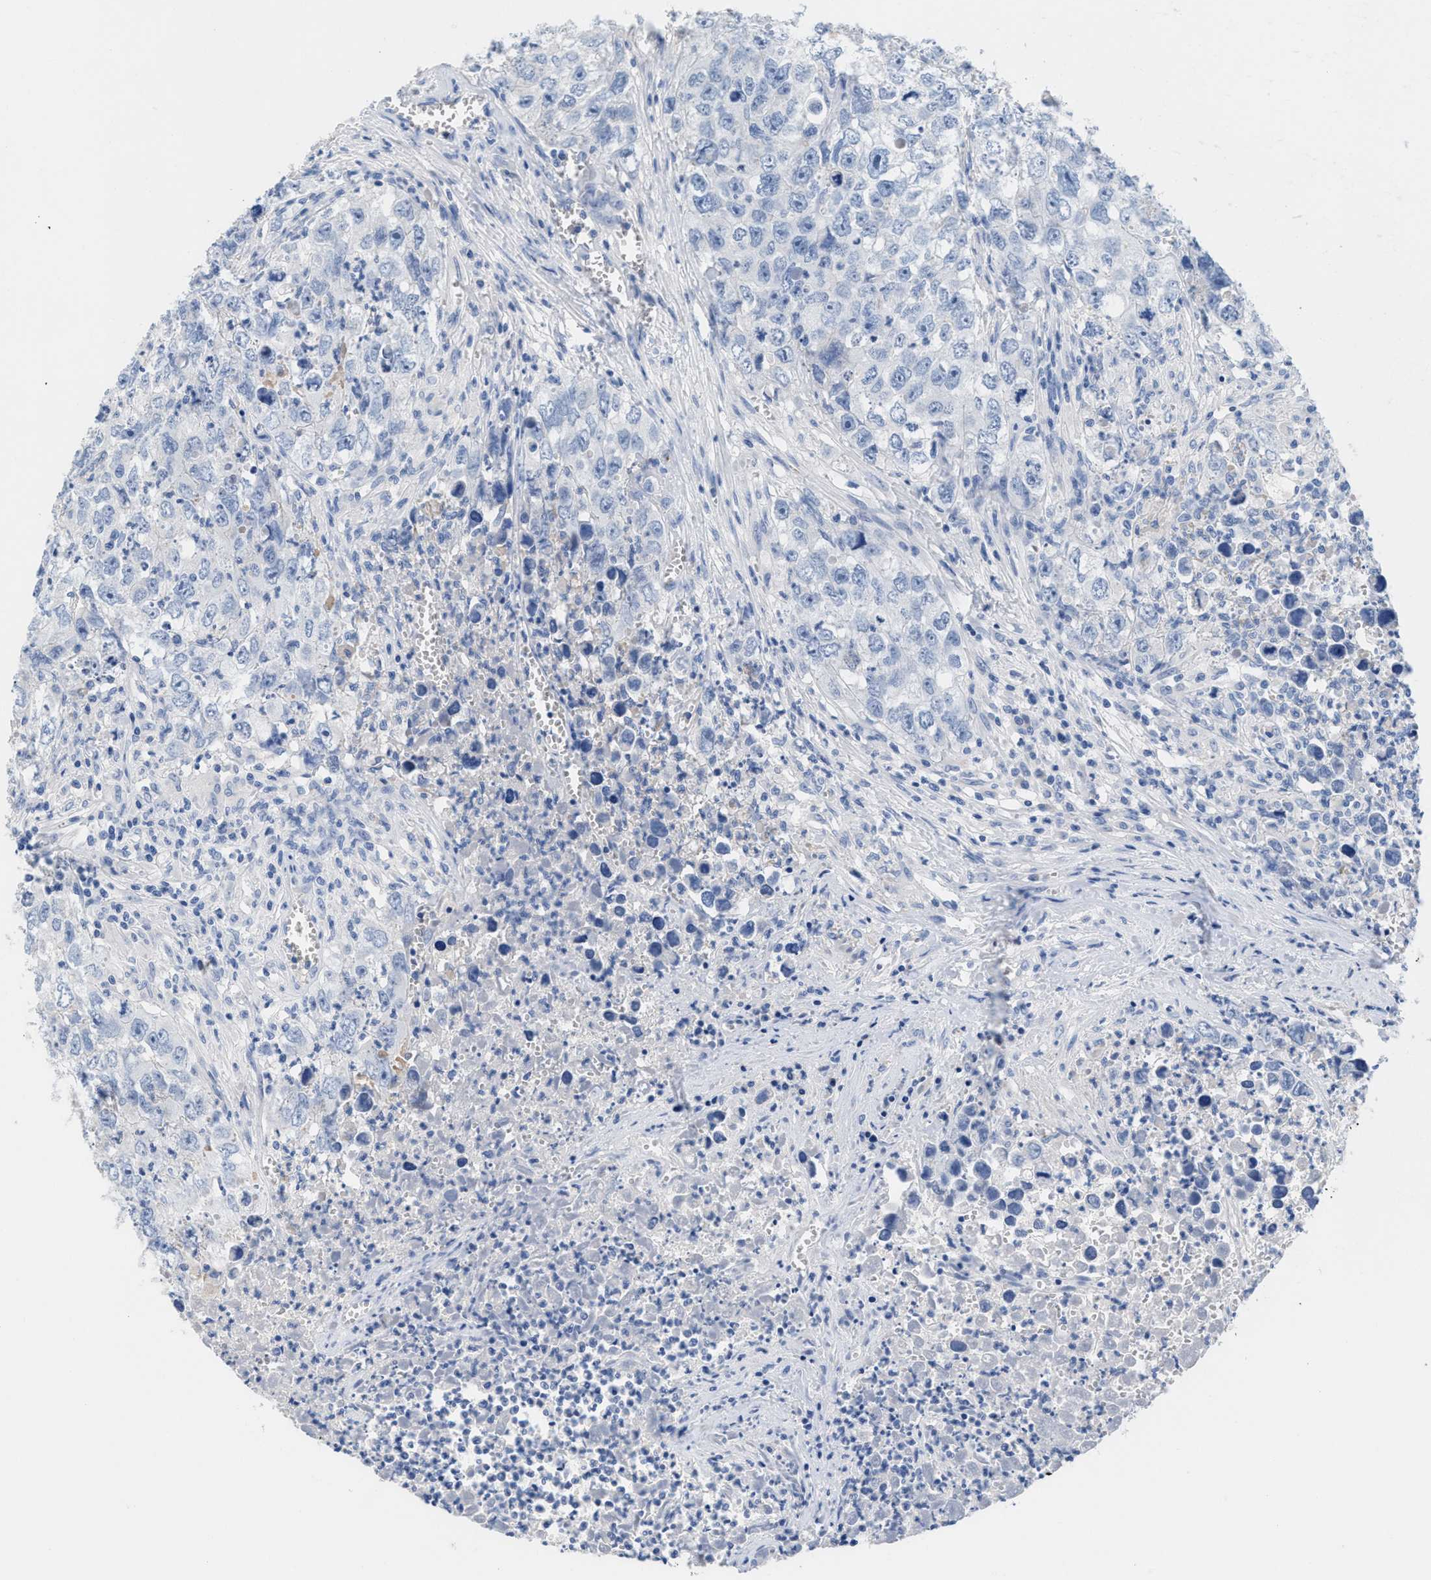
{"staining": {"intensity": "negative", "quantity": "none", "location": "none"}, "tissue": "testis cancer", "cell_type": "Tumor cells", "image_type": "cancer", "snomed": [{"axis": "morphology", "description": "Seminoma, NOS"}, {"axis": "morphology", "description": "Carcinoma, Embryonal, NOS"}, {"axis": "topography", "description": "Testis"}], "caption": "This is an IHC histopathology image of human testis seminoma. There is no staining in tumor cells.", "gene": "SLFN13", "patient": {"sex": "male", "age": 43}}